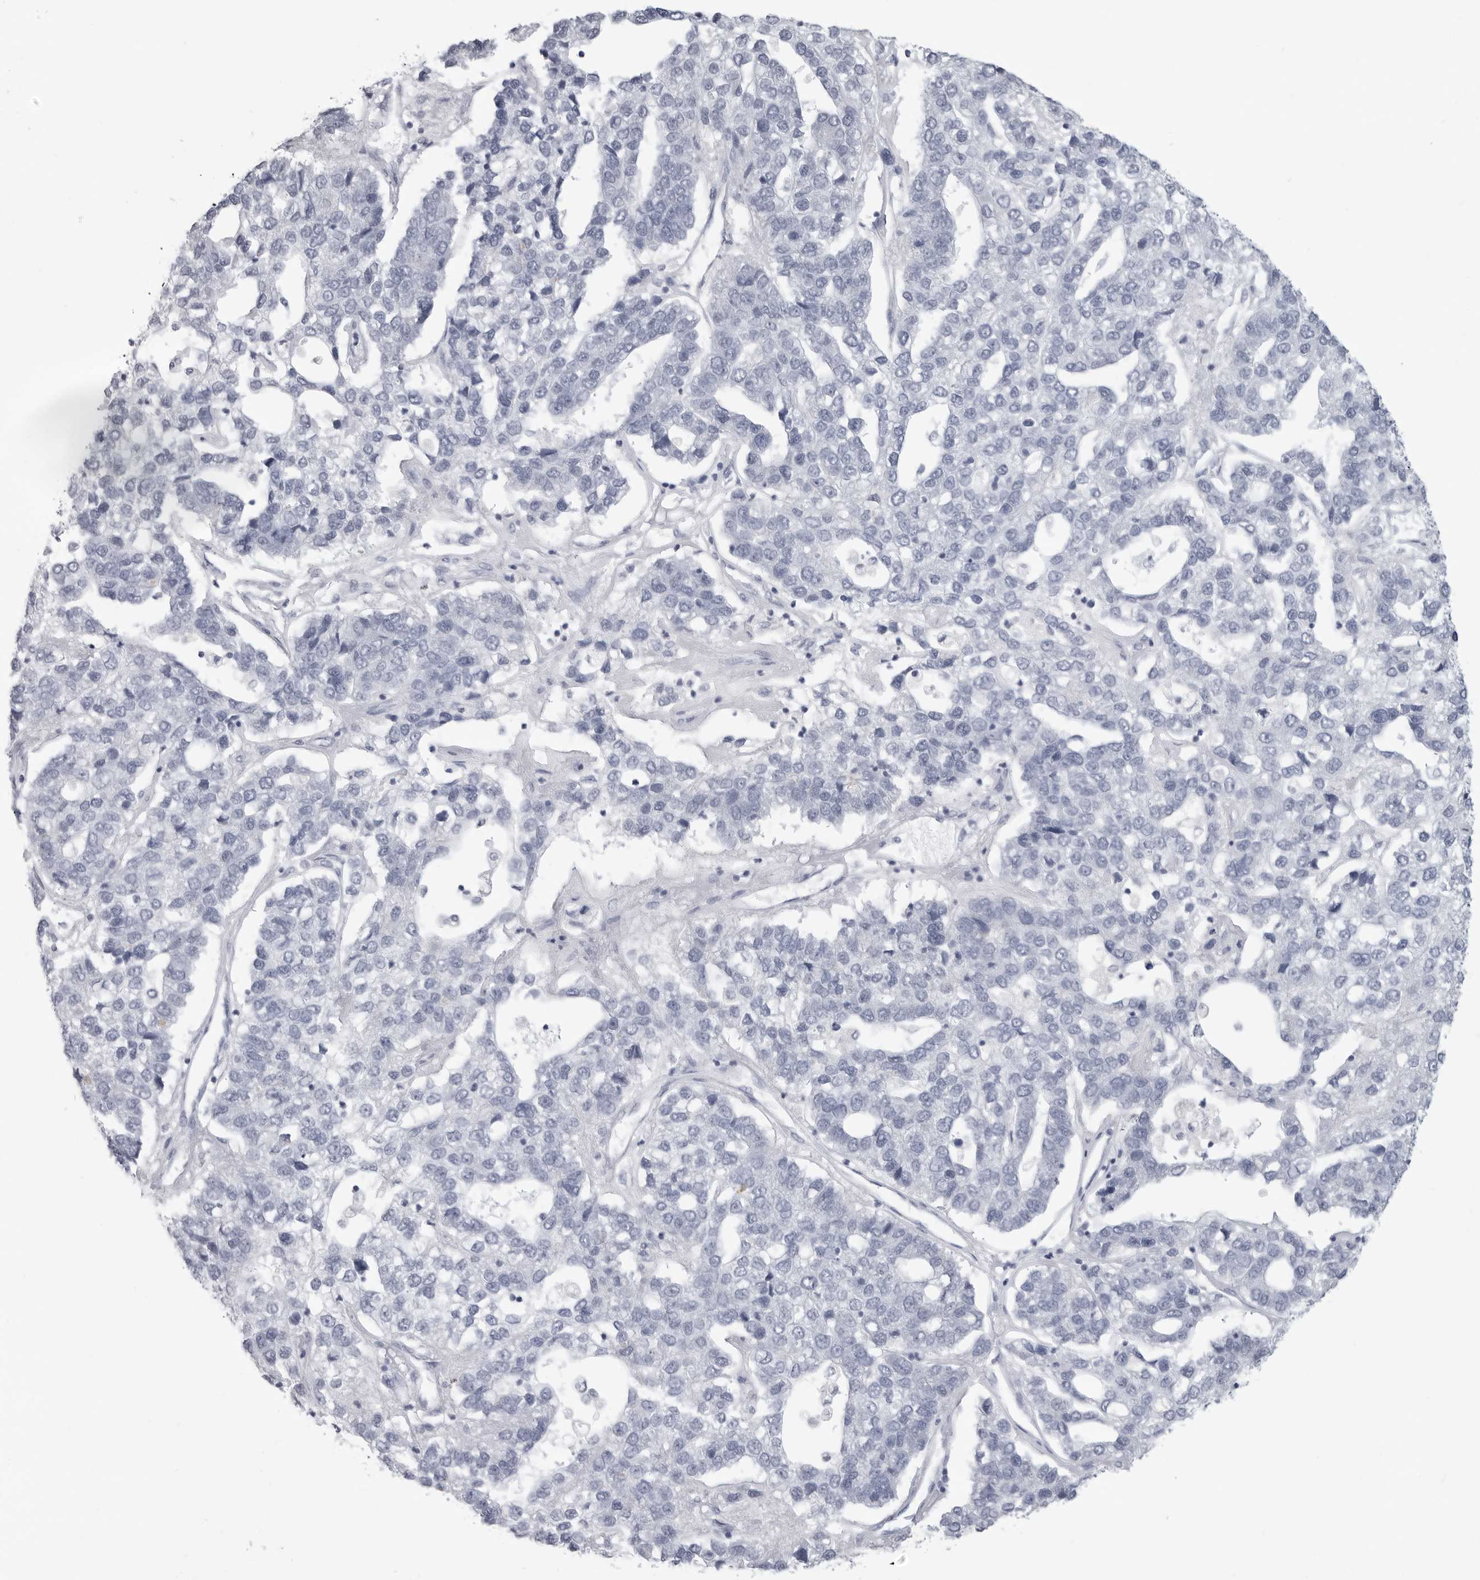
{"staining": {"intensity": "negative", "quantity": "none", "location": "none"}, "tissue": "pancreatic cancer", "cell_type": "Tumor cells", "image_type": "cancer", "snomed": [{"axis": "morphology", "description": "Adenocarcinoma, NOS"}, {"axis": "topography", "description": "Pancreas"}], "caption": "This micrograph is of pancreatic adenocarcinoma stained with IHC to label a protein in brown with the nuclei are counter-stained blue. There is no positivity in tumor cells. (Brightfield microscopy of DAB immunohistochemistry (IHC) at high magnification).", "gene": "LY6D", "patient": {"sex": "female", "age": 61}}